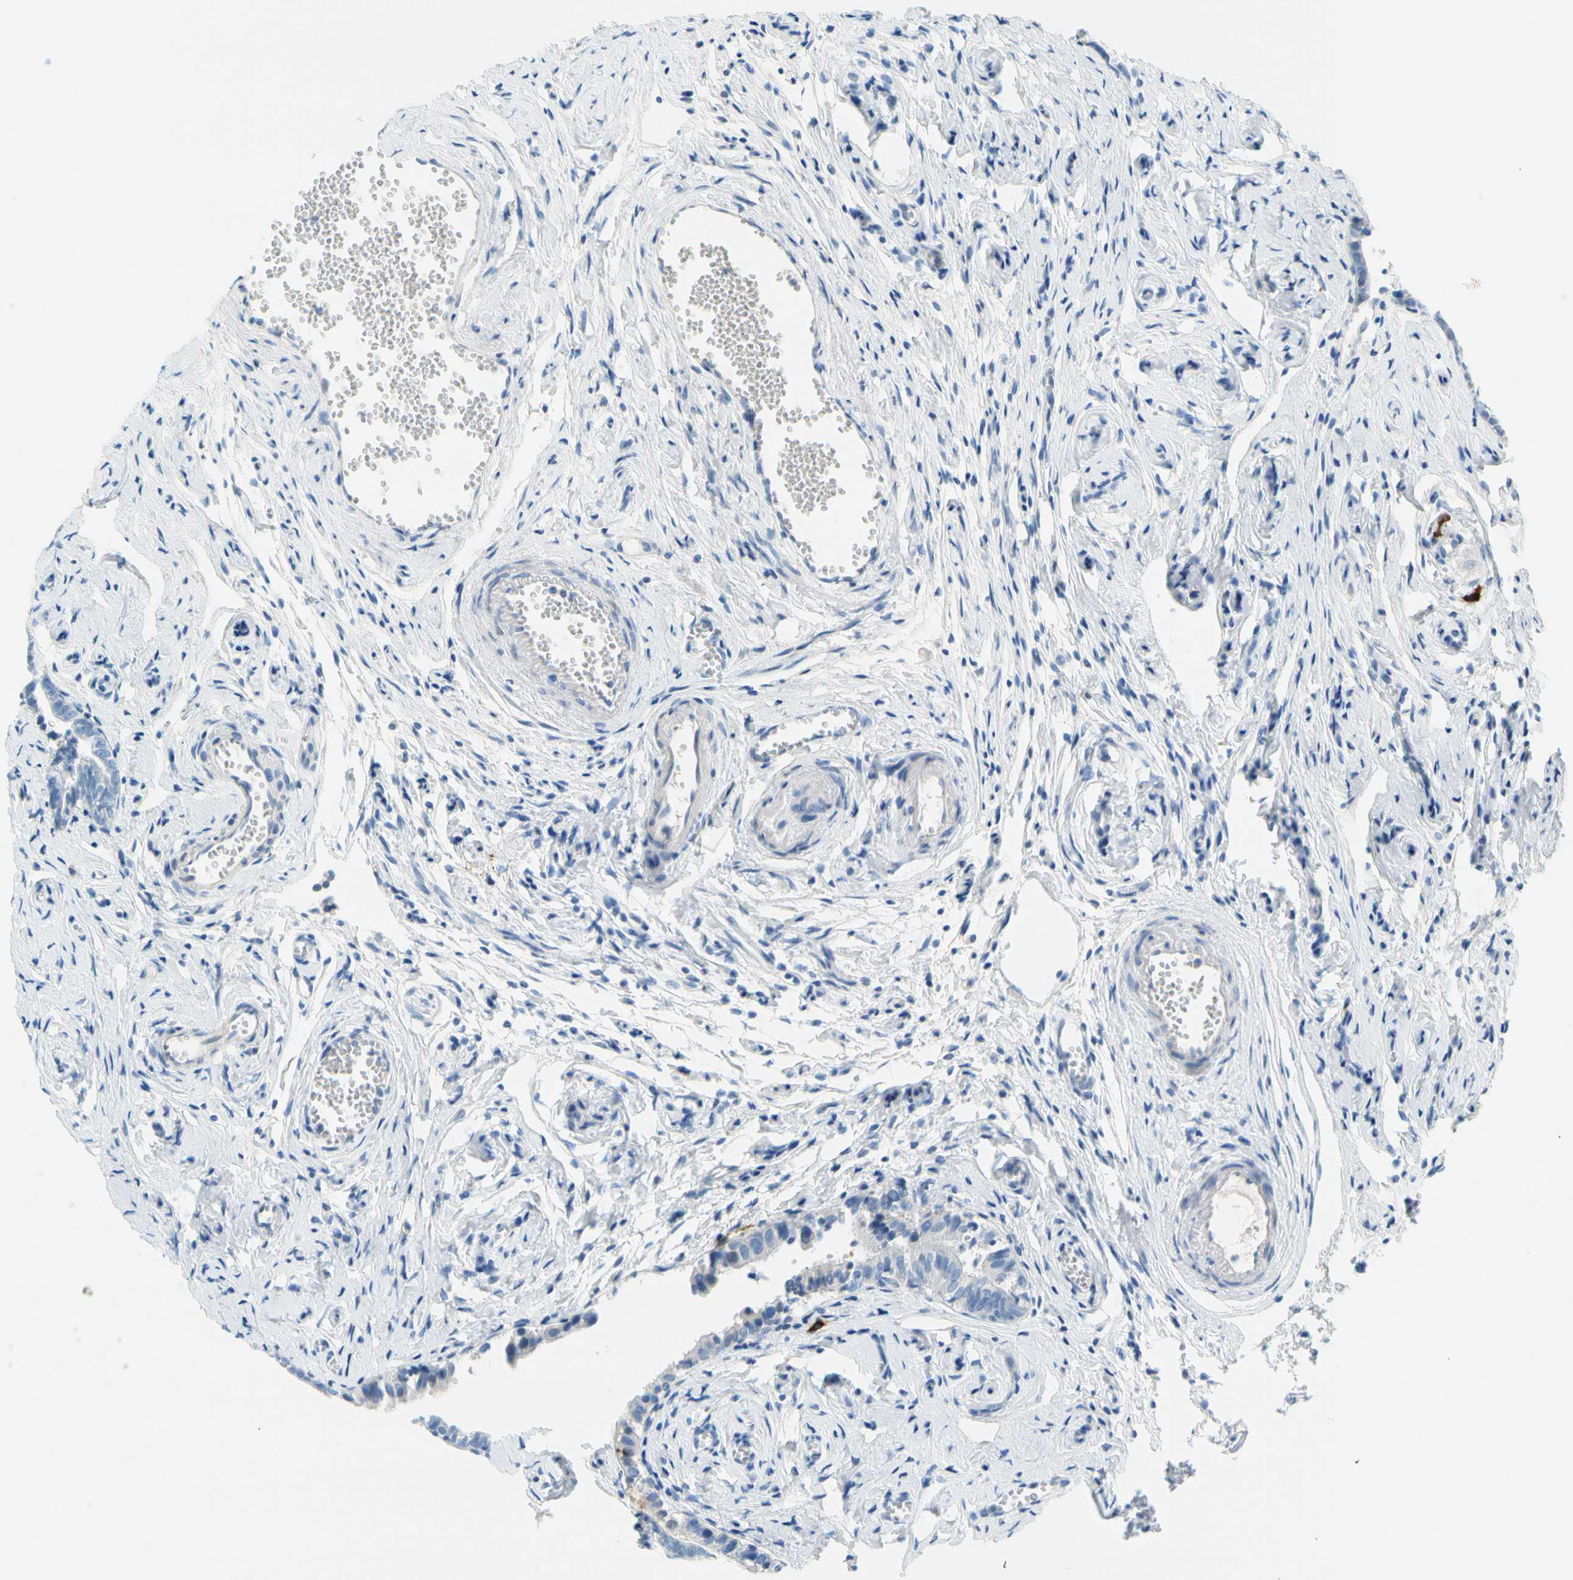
{"staining": {"intensity": "strong", "quantity": "<25%", "location": "cytoplasmic/membranous"}, "tissue": "fallopian tube", "cell_type": "Glandular cells", "image_type": "normal", "snomed": [{"axis": "morphology", "description": "Normal tissue, NOS"}, {"axis": "topography", "description": "Fallopian tube"}], "caption": "This histopathology image reveals benign fallopian tube stained with immunohistochemistry to label a protein in brown. The cytoplasmic/membranous of glandular cells show strong positivity for the protein. Nuclei are counter-stained blue.", "gene": "TACC3", "patient": {"sex": "female", "age": 71}}